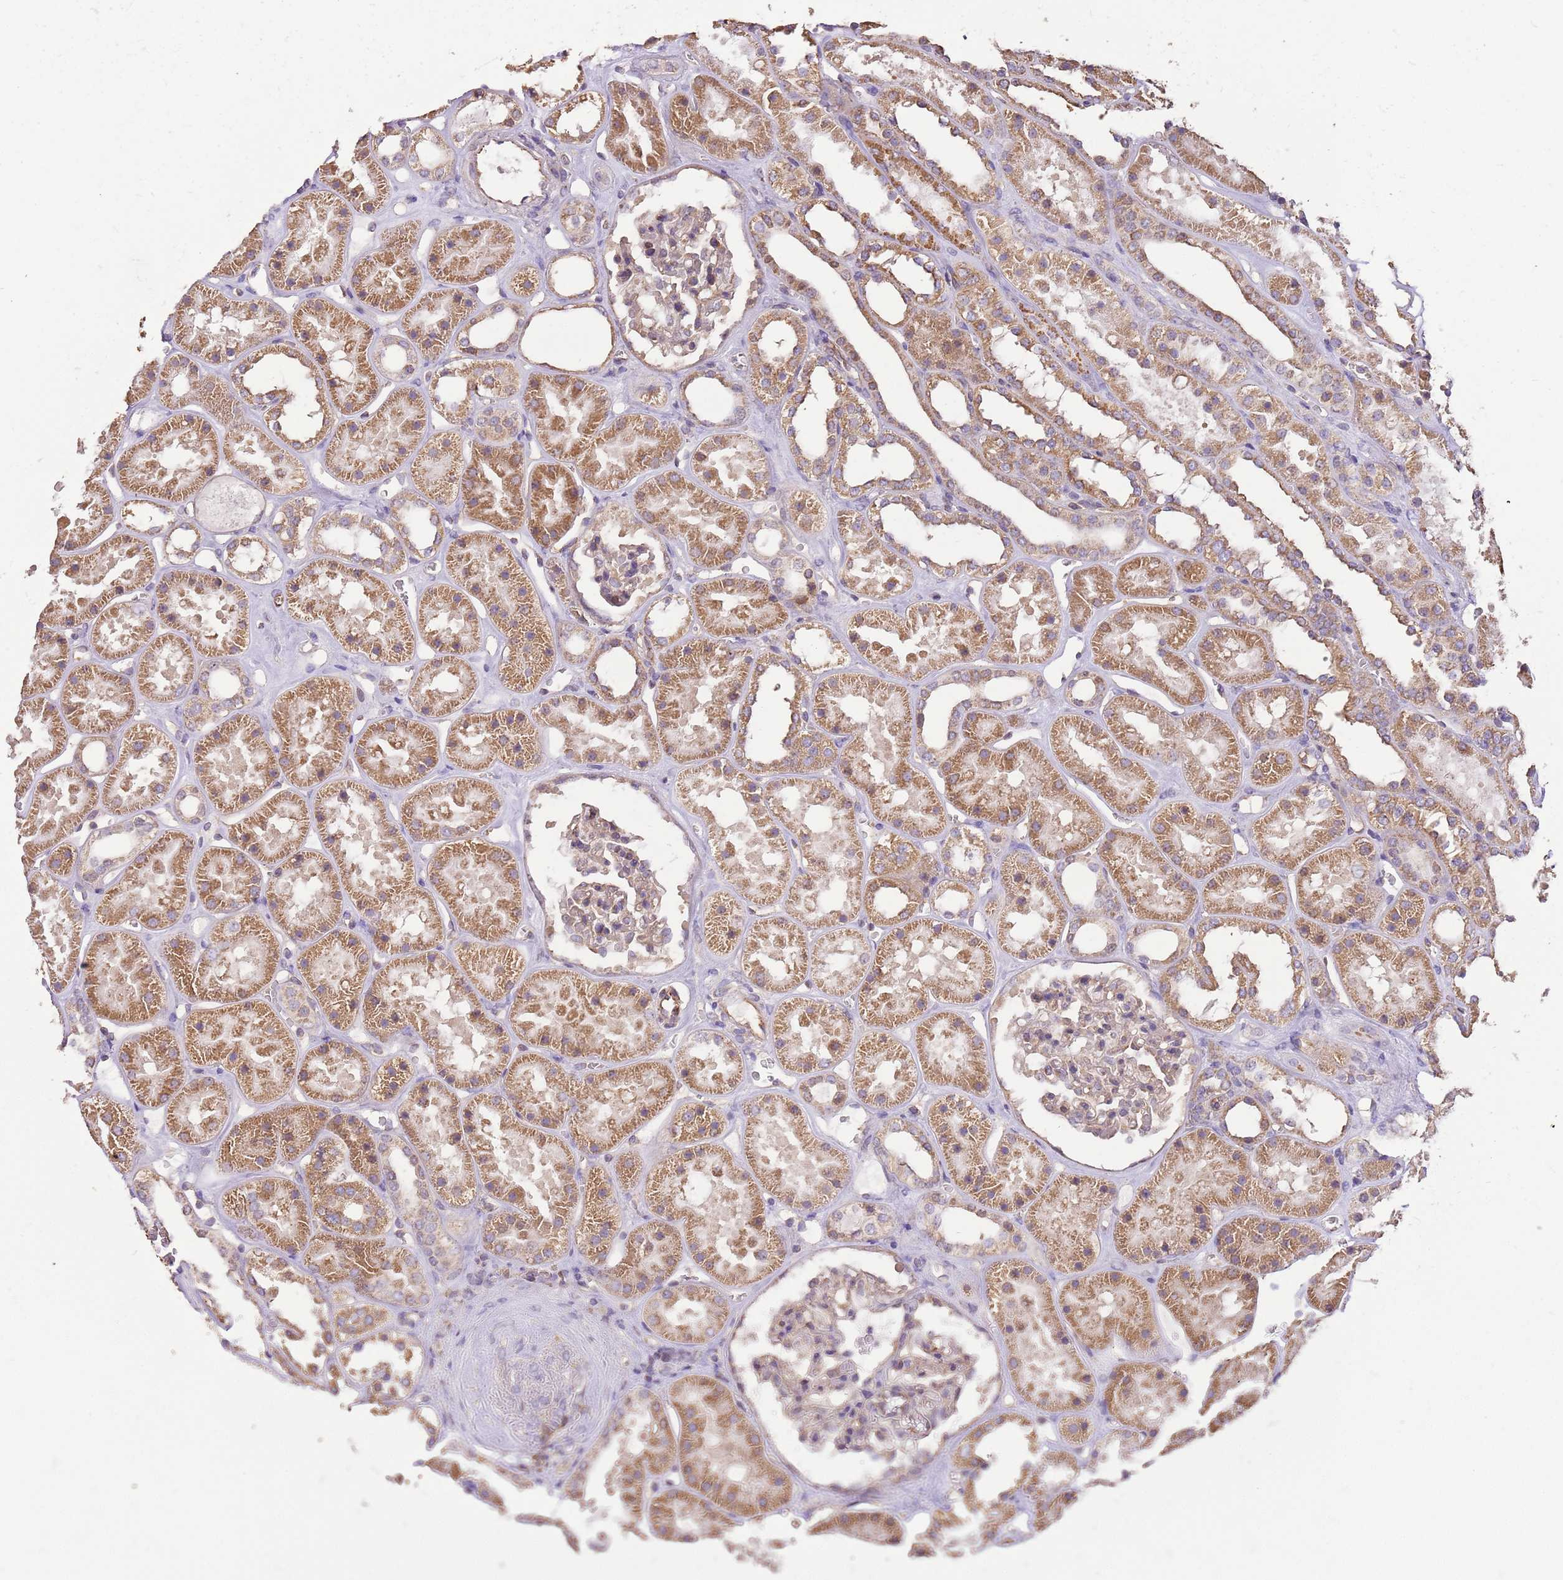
{"staining": {"intensity": "weak", "quantity": ">75%", "location": "cytoplasmic/membranous"}, "tissue": "kidney", "cell_type": "Cells in glomeruli", "image_type": "normal", "snomed": [{"axis": "morphology", "description": "Normal tissue, NOS"}, {"axis": "topography", "description": "Kidney"}], "caption": "Immunohistochemistry (IHC) of benign kidney exhibits low levels of weak cytoplasmic/membranous expression in about >75% of cells in glomeruli.", "gene": "DOCK9", "patient": {"sex": "female", "age": 41}}